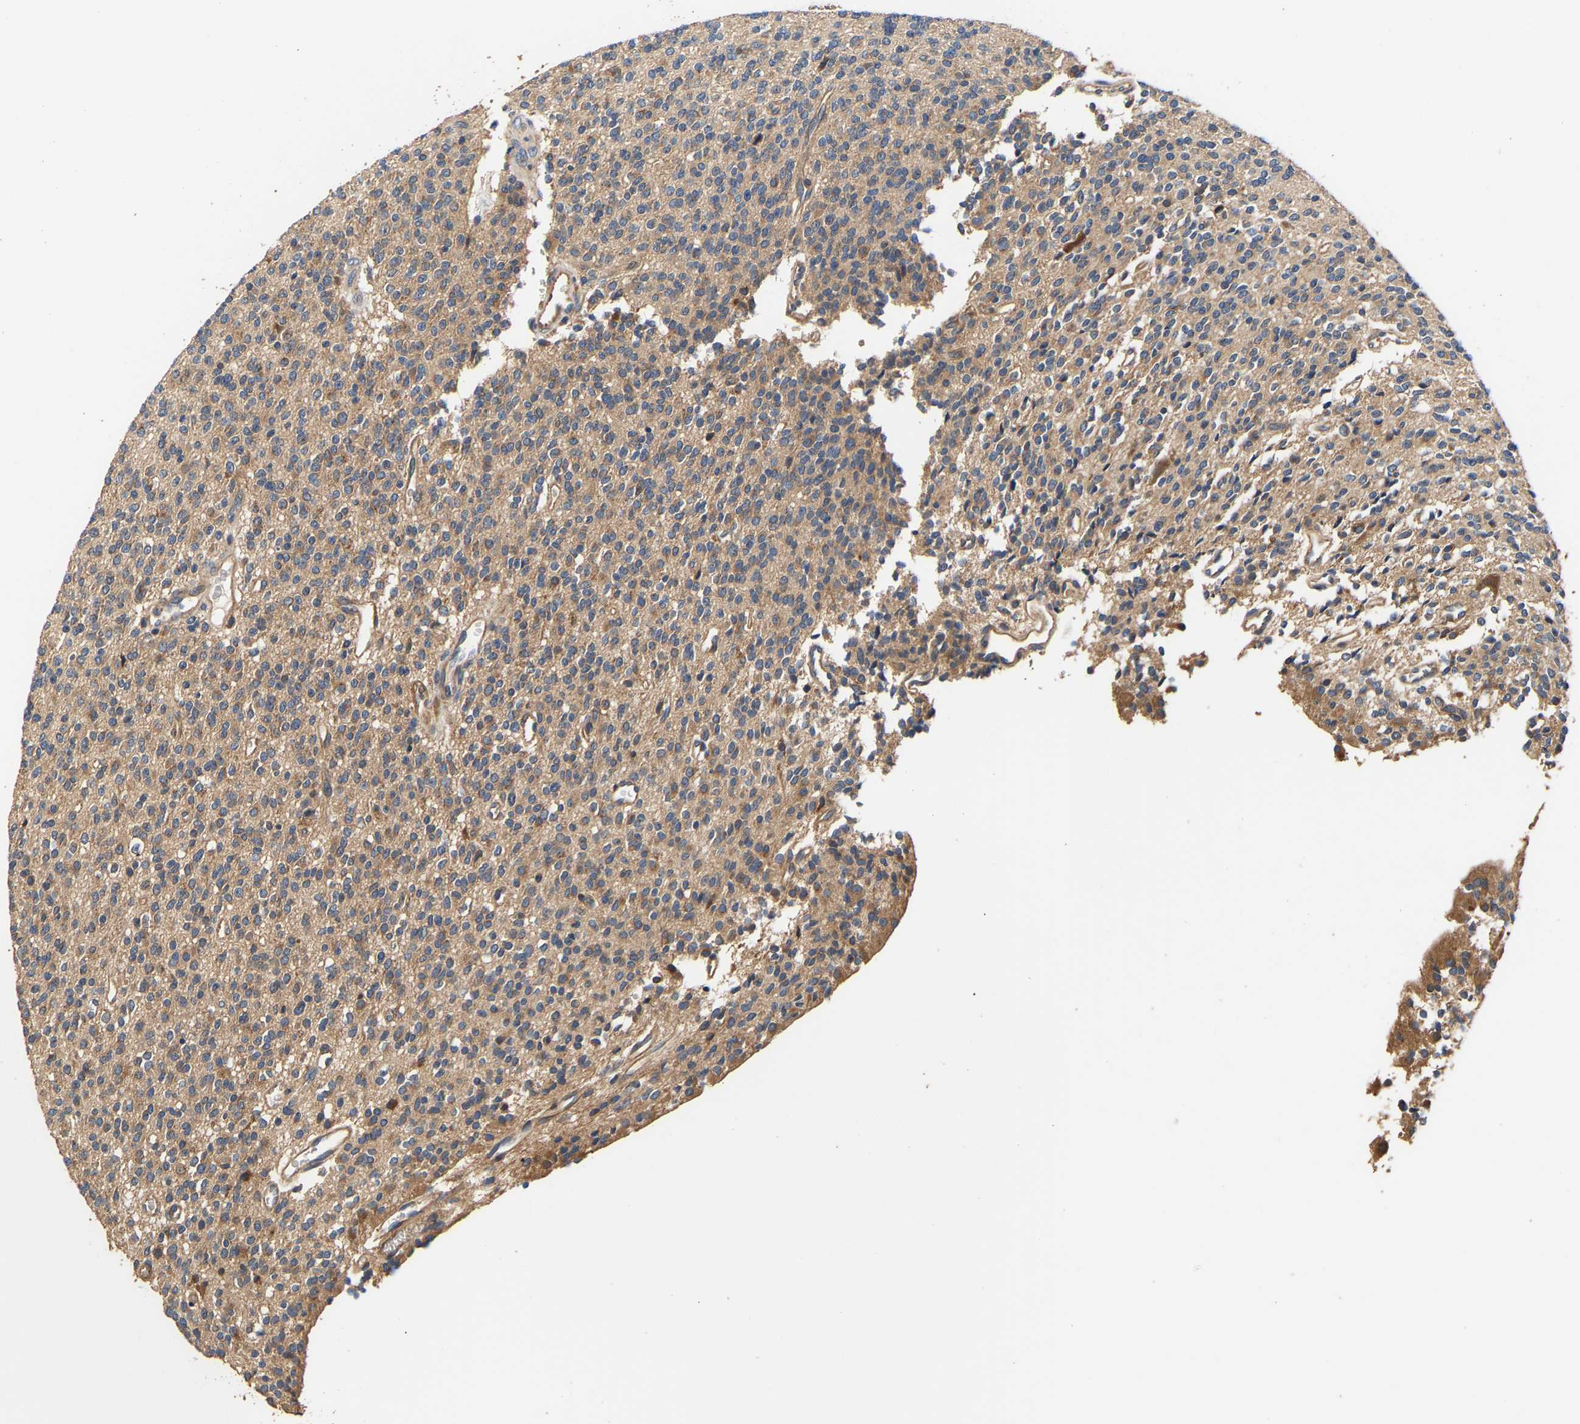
{"staining": {"intensity": "moderate", "quantity": "<25%", "location": "cytoplasmic/membranous"}, "tissue": "glioma", "cell_type": "Tumor cells", "image_type": "cancer", "snomed": [{"axis": "morphology", "description": "Glioma, malignant, High grade"}, {"axis": "topography", "description": "Brain"}], "caption": "About <25% of tumor cells in glioma demonstrate moderate cytoplasmic/membranous protein positivity as visualized by brown immunohistochemical staining.", "gene": "LRBA", "patient": {"sex": "male", "age": 34}}